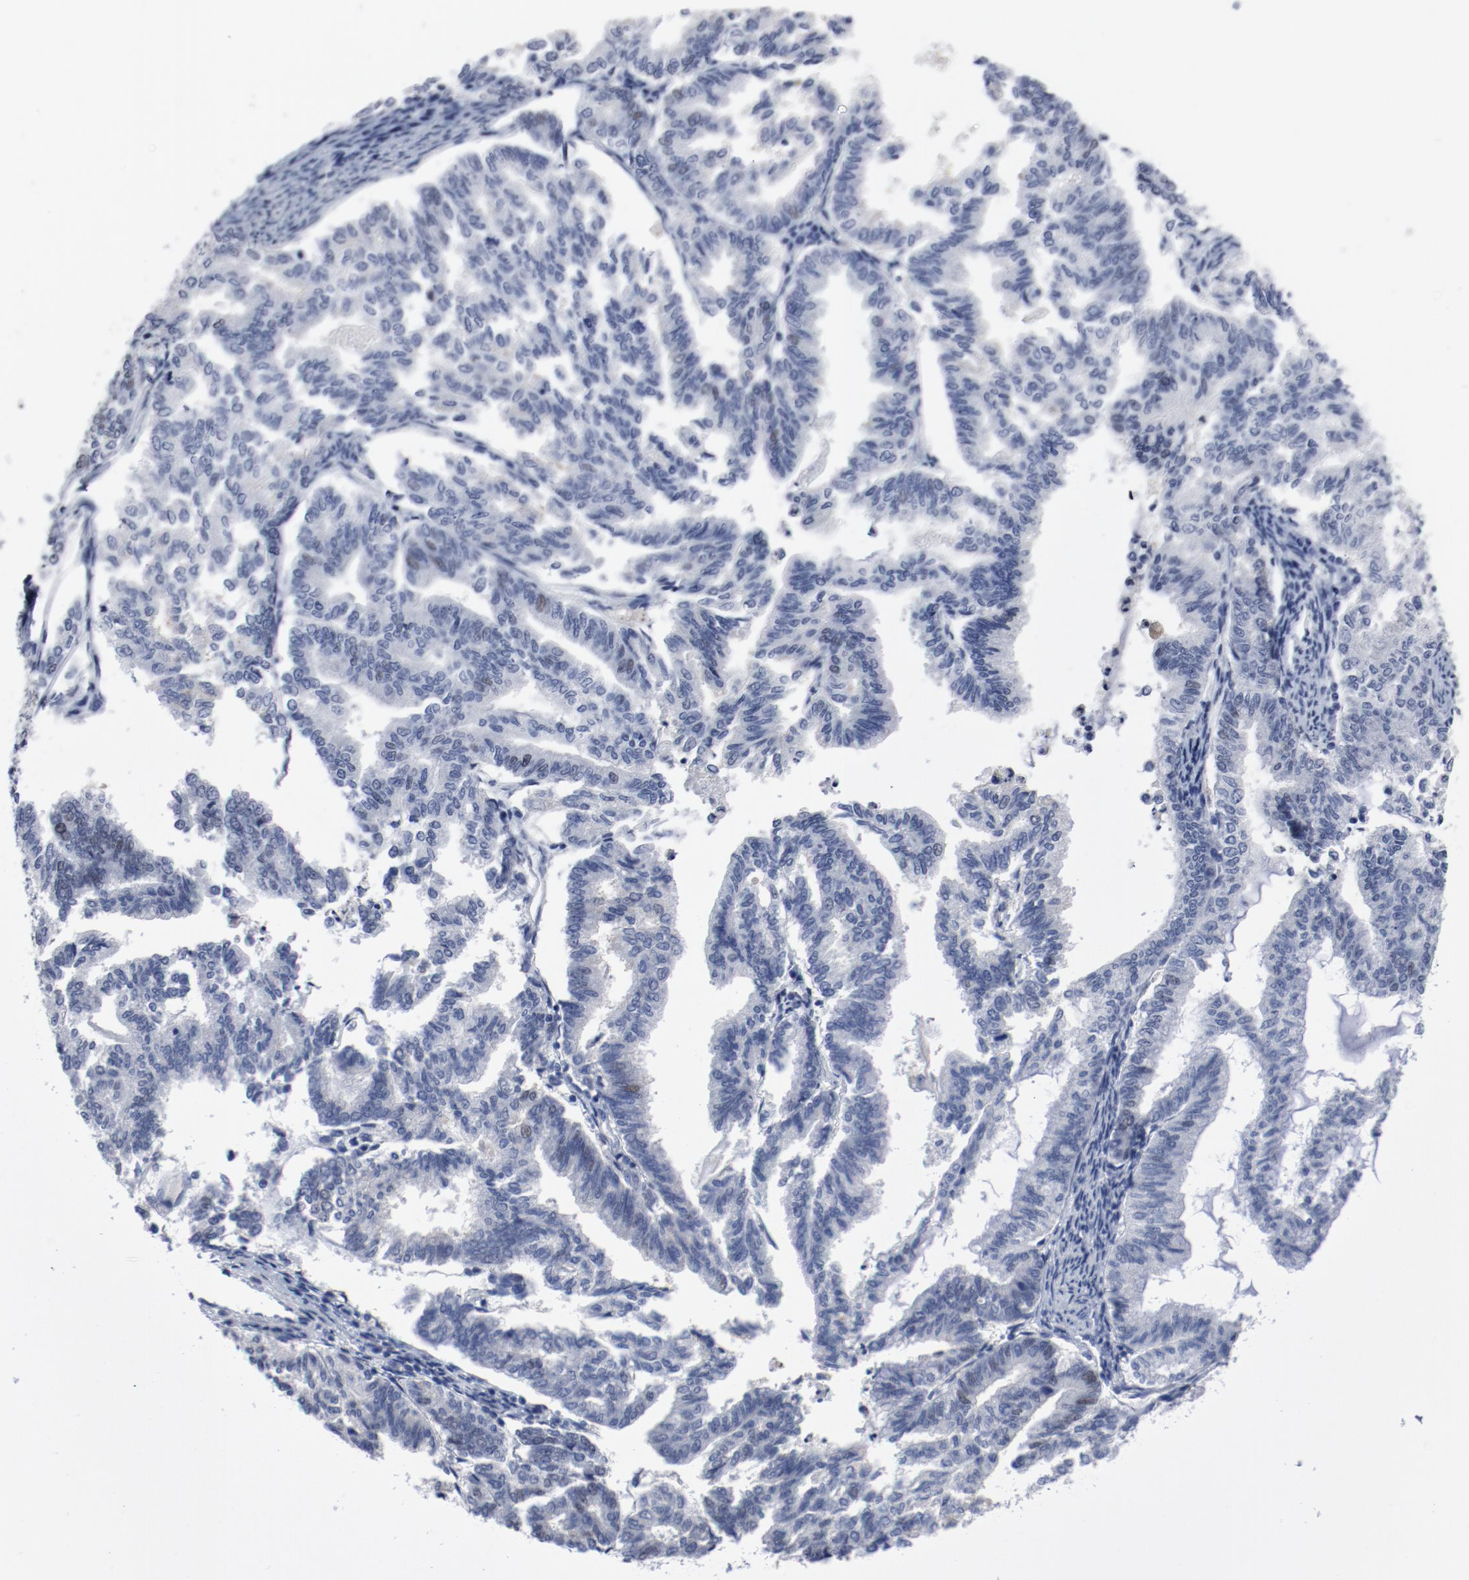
{"staining": {"intensity": "negative", "quantity": "none", "location": "none"}, "tissue": "endometrial cancer", "cell_type": "Tumor cells", "image_type": "cancer", "snomed": [{"axis": "morphology", "description": "Adenocarcinoma, NOS"}, {"axis": "topography", "description": "Endometrium"}], "caption": "This is an immunohistochemistry histopathology image of endometrial cancer (adenocarcinoma). There is no staining in tumor cells.", "gene": "ANKLE2", "patient": {"sex": "female", "age": 79}}